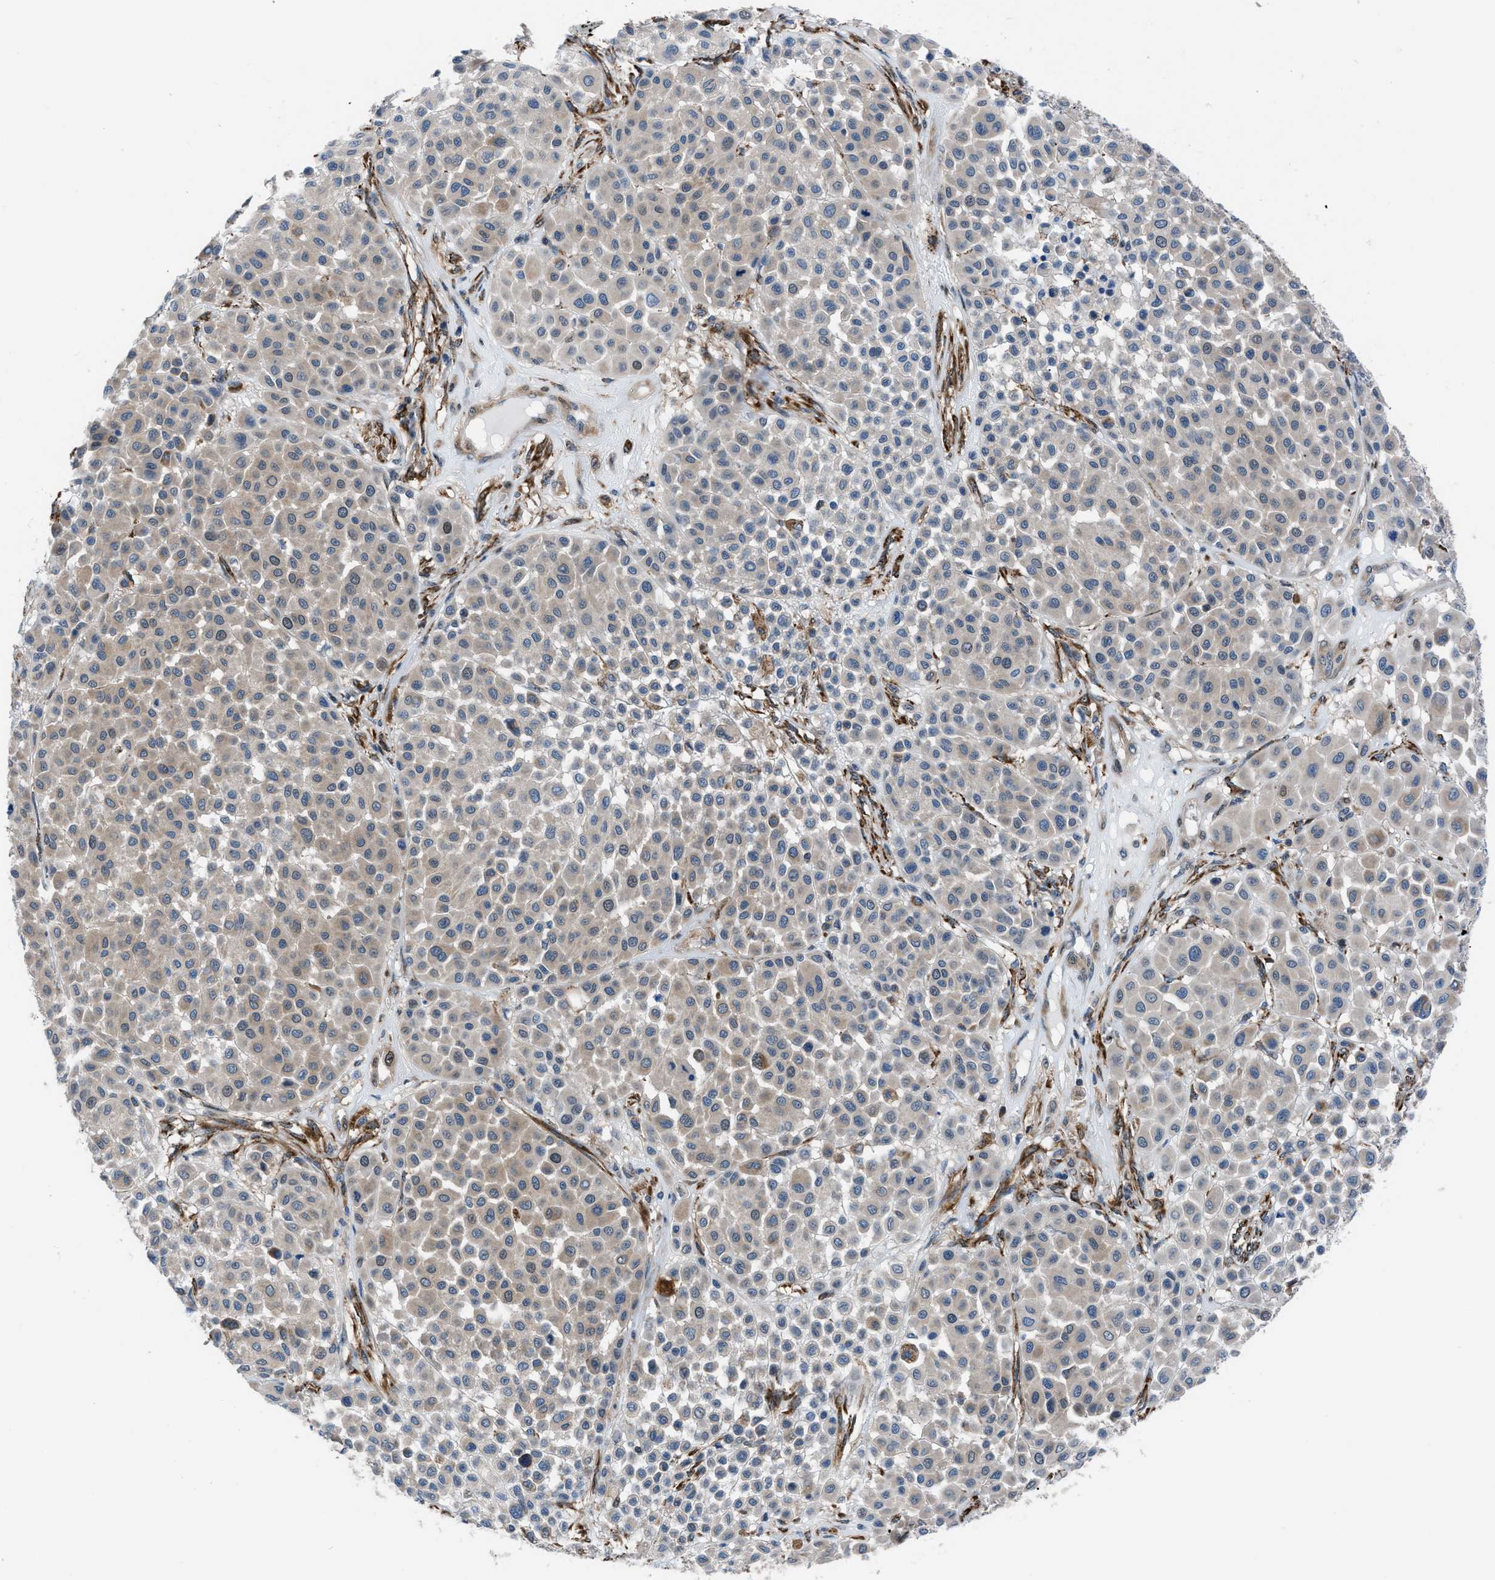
{"staining": {"intensity": "weak", "quantity": "<25%", "location": "cytoplasmic/membranous"}, "tissue": "melanoma", "cell_type": "Tumor cells", "image_type": "cancer", "snomed": [{"axis": "morphology", "description": "Malignant melanoma, Metastatic site"}, {"axis": "topography", "description": "Soft tissue"}], "caption": "Immunohistochemistry (IHC) image of neoplastic tissue: human melanoma stained with DAB (3,3'-diaminobenzidine) exhibits no significant protein positivity in tumor cells. Brightfield microscopy of IHC stained with DAB (3,3'-diaminobenzidine) (brown) and hematoxylin (blue), captured at high magnification.", "gene": "TMEM45B", "patient": {"sex": "male", "age": 41}}